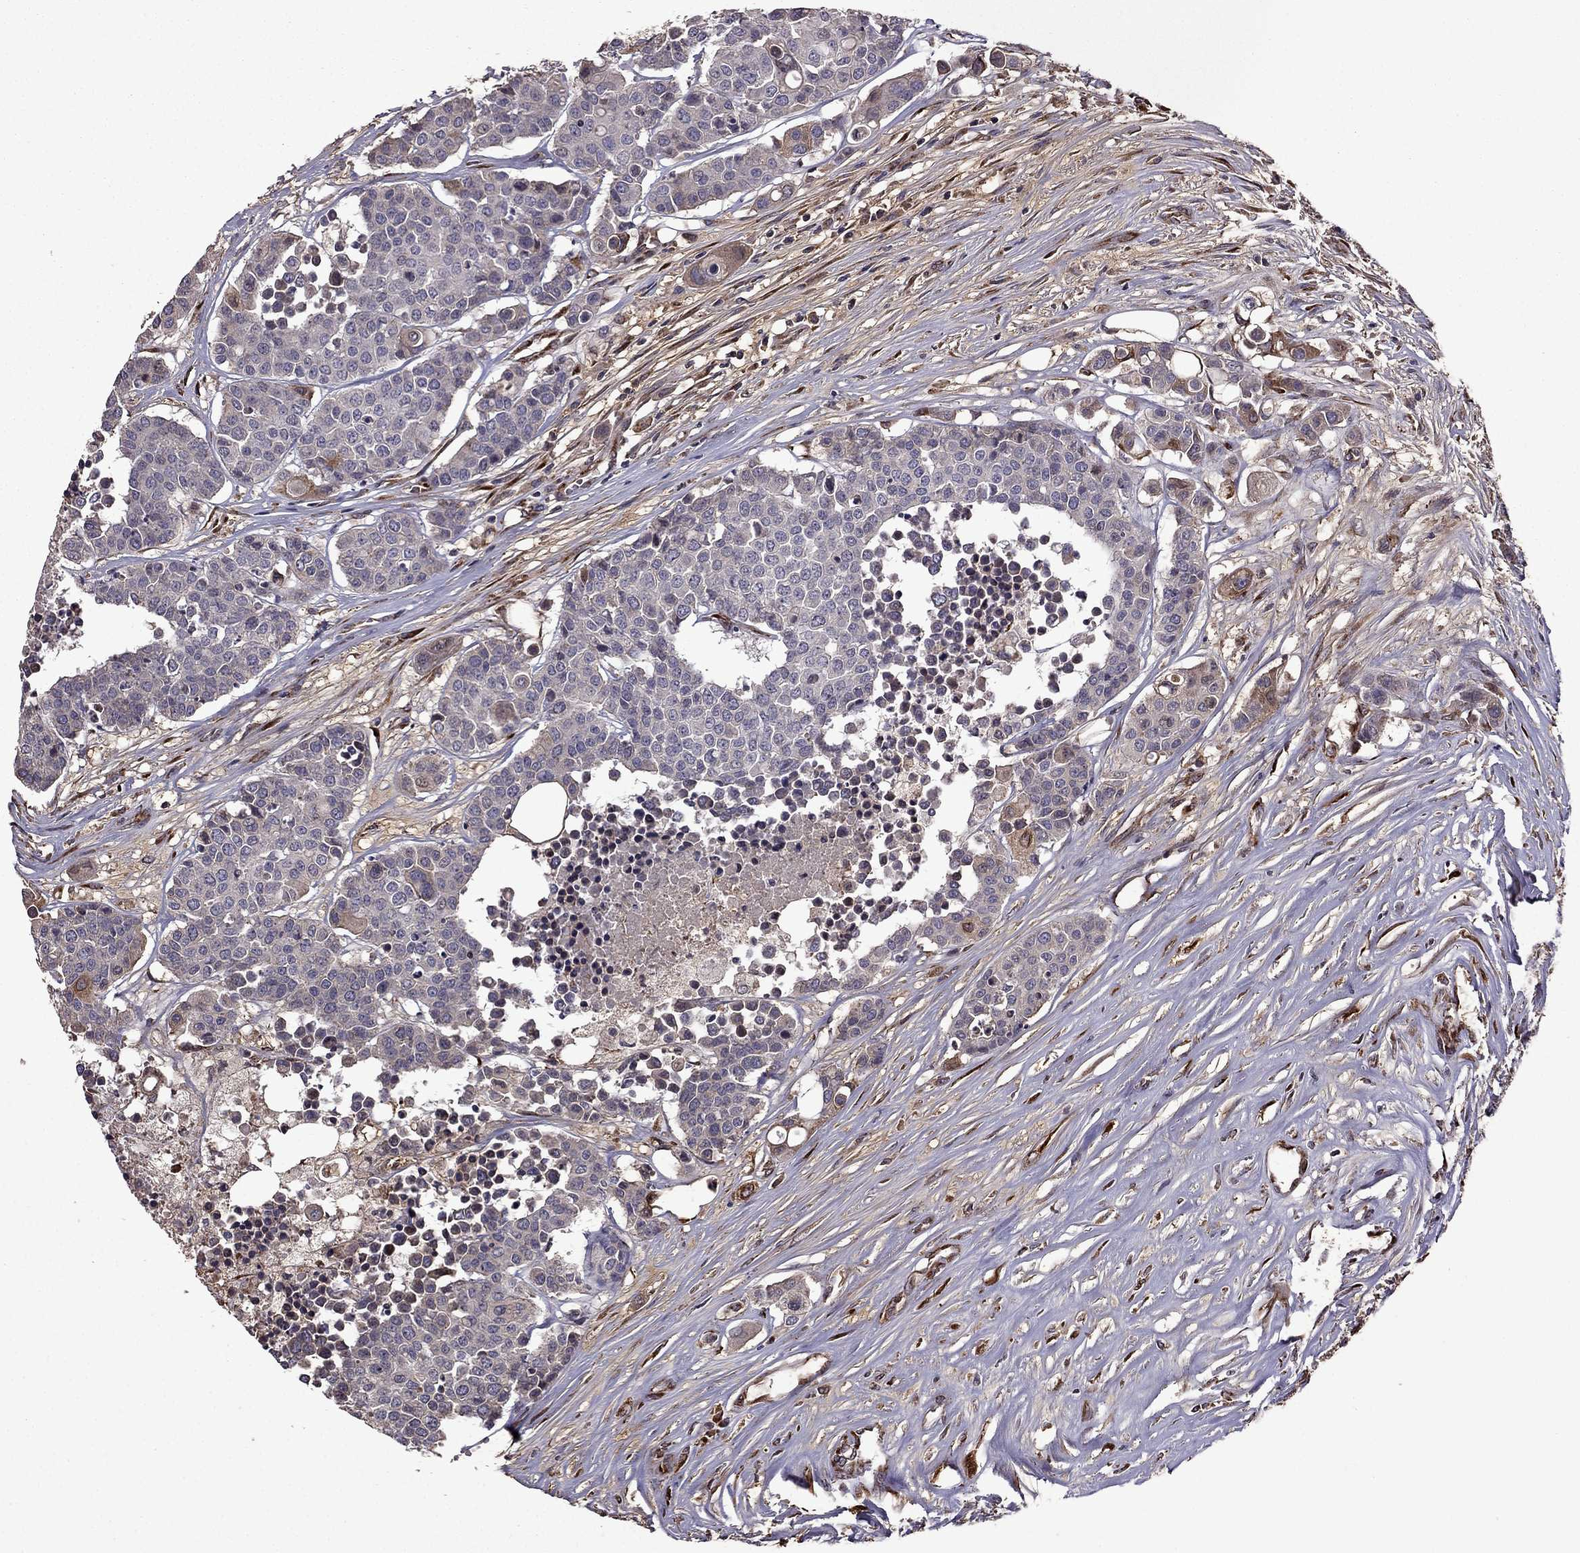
{"staining": {"intensity": "negative", "quantity": "none", "location": "none"}, "tissue": "carcinoid", "cell_type": "Tumor cells", "image_type": "cancer", "snomed": [{"axis": "morphology", "description": "Carcinoid, malignant, NOS"}, {"axis": "topography", "description": "Colon"}], "caption": "This is a micrograph of immunohistochemistry (IHC) staining of carcinoid, which shows no staining in tumor cells.", "gene": "IKBIP", "patient": {"sex": "male", "age": 81}}